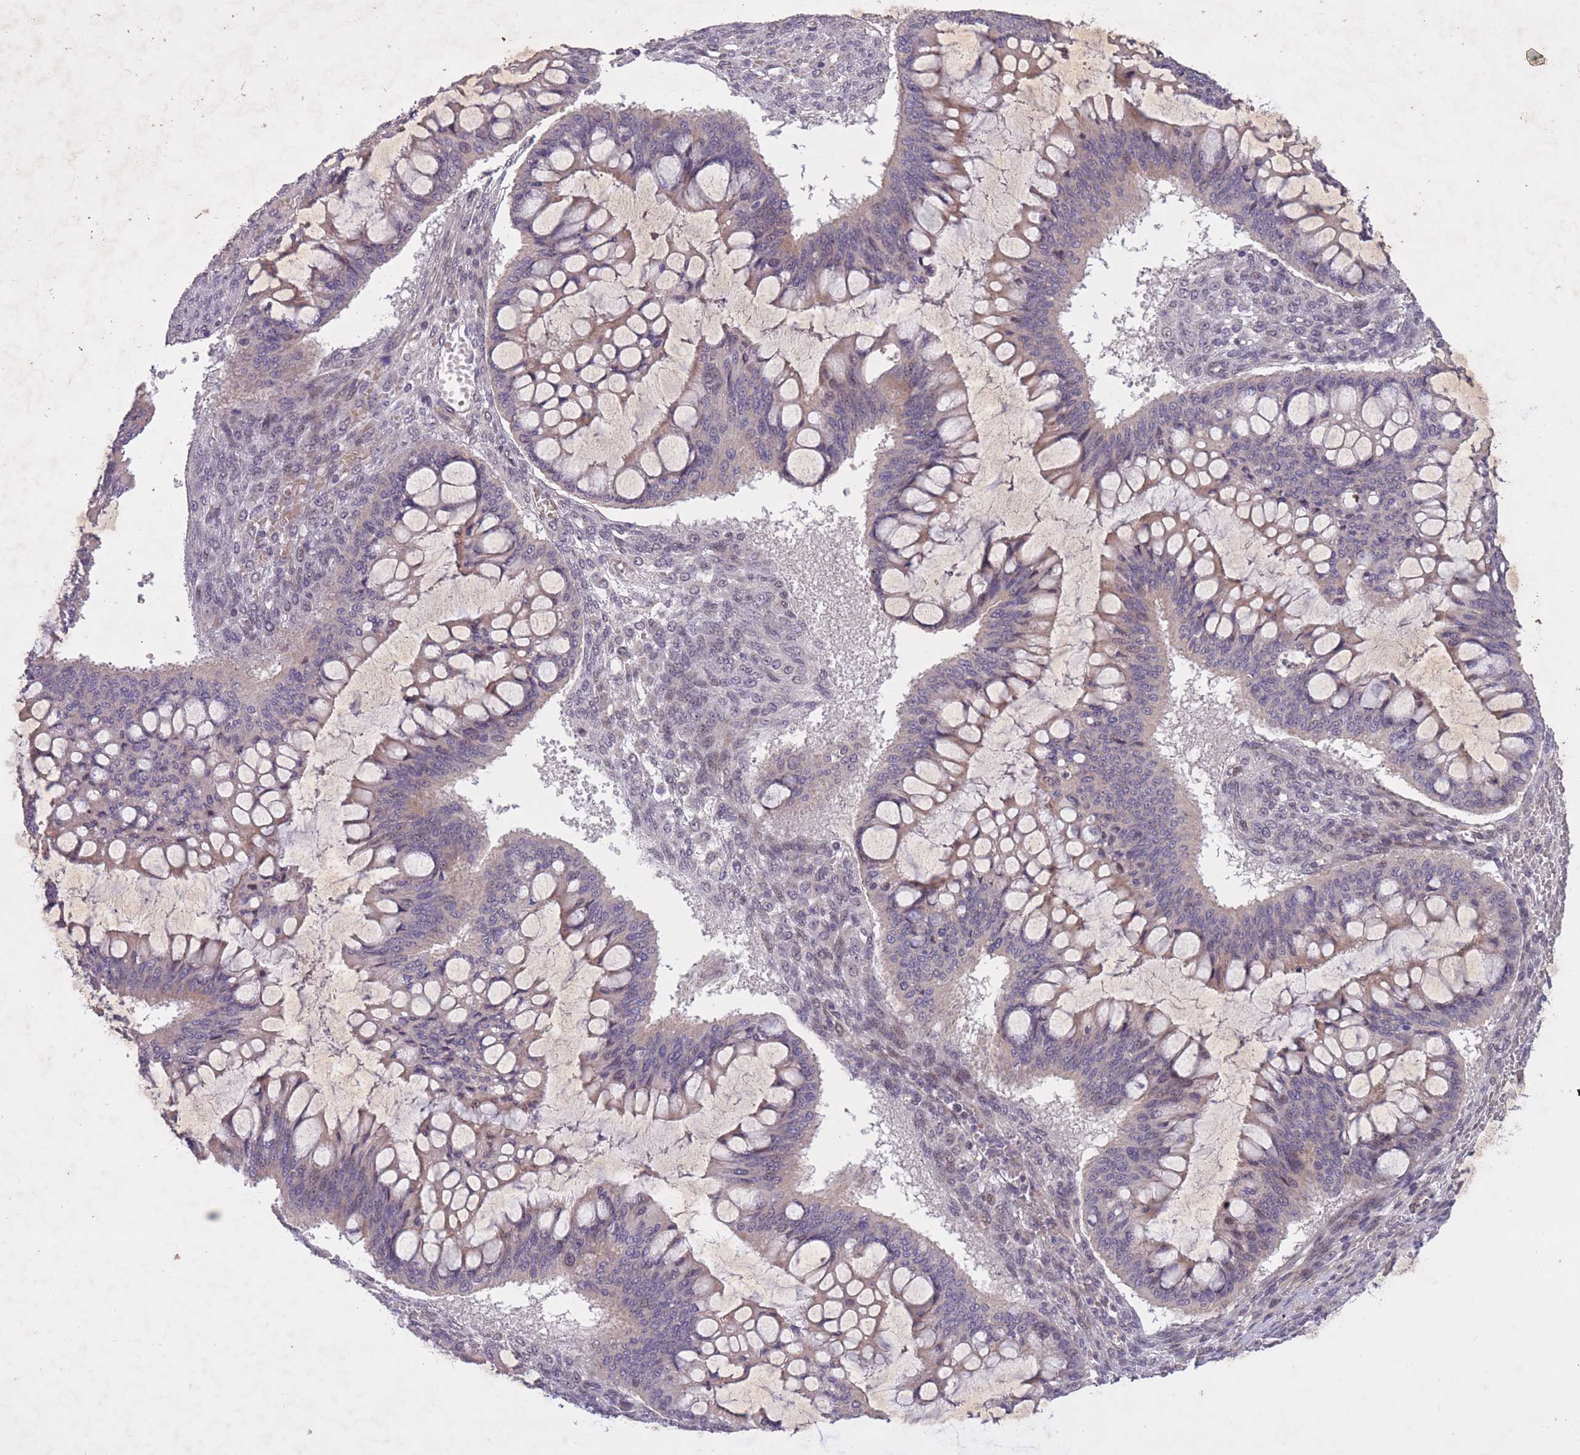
{"staining": {"intensity": "weak", "quantity": "25%-75%", "location": "cytoplasmic/membranous"}, "tissue": "ovarian cancer", "cell_type": "Tumor cells", "image_type": "cancer", "snomed": [{"axis": "morphology", "description": "Cystadenocarcinoma, mucinous, NOS"}, {"axis": "topography", "description": "Ovary"}], "caption": "Ovarian cancer (mucinous cystadenocarcinoma) stained with a brown dye reveals weak cytoplasmic/membranous positive staining in approximately 25%-75% of tumor cells.", "gene": "CBX6", "patient": {"sex": "female", "age": 73}}